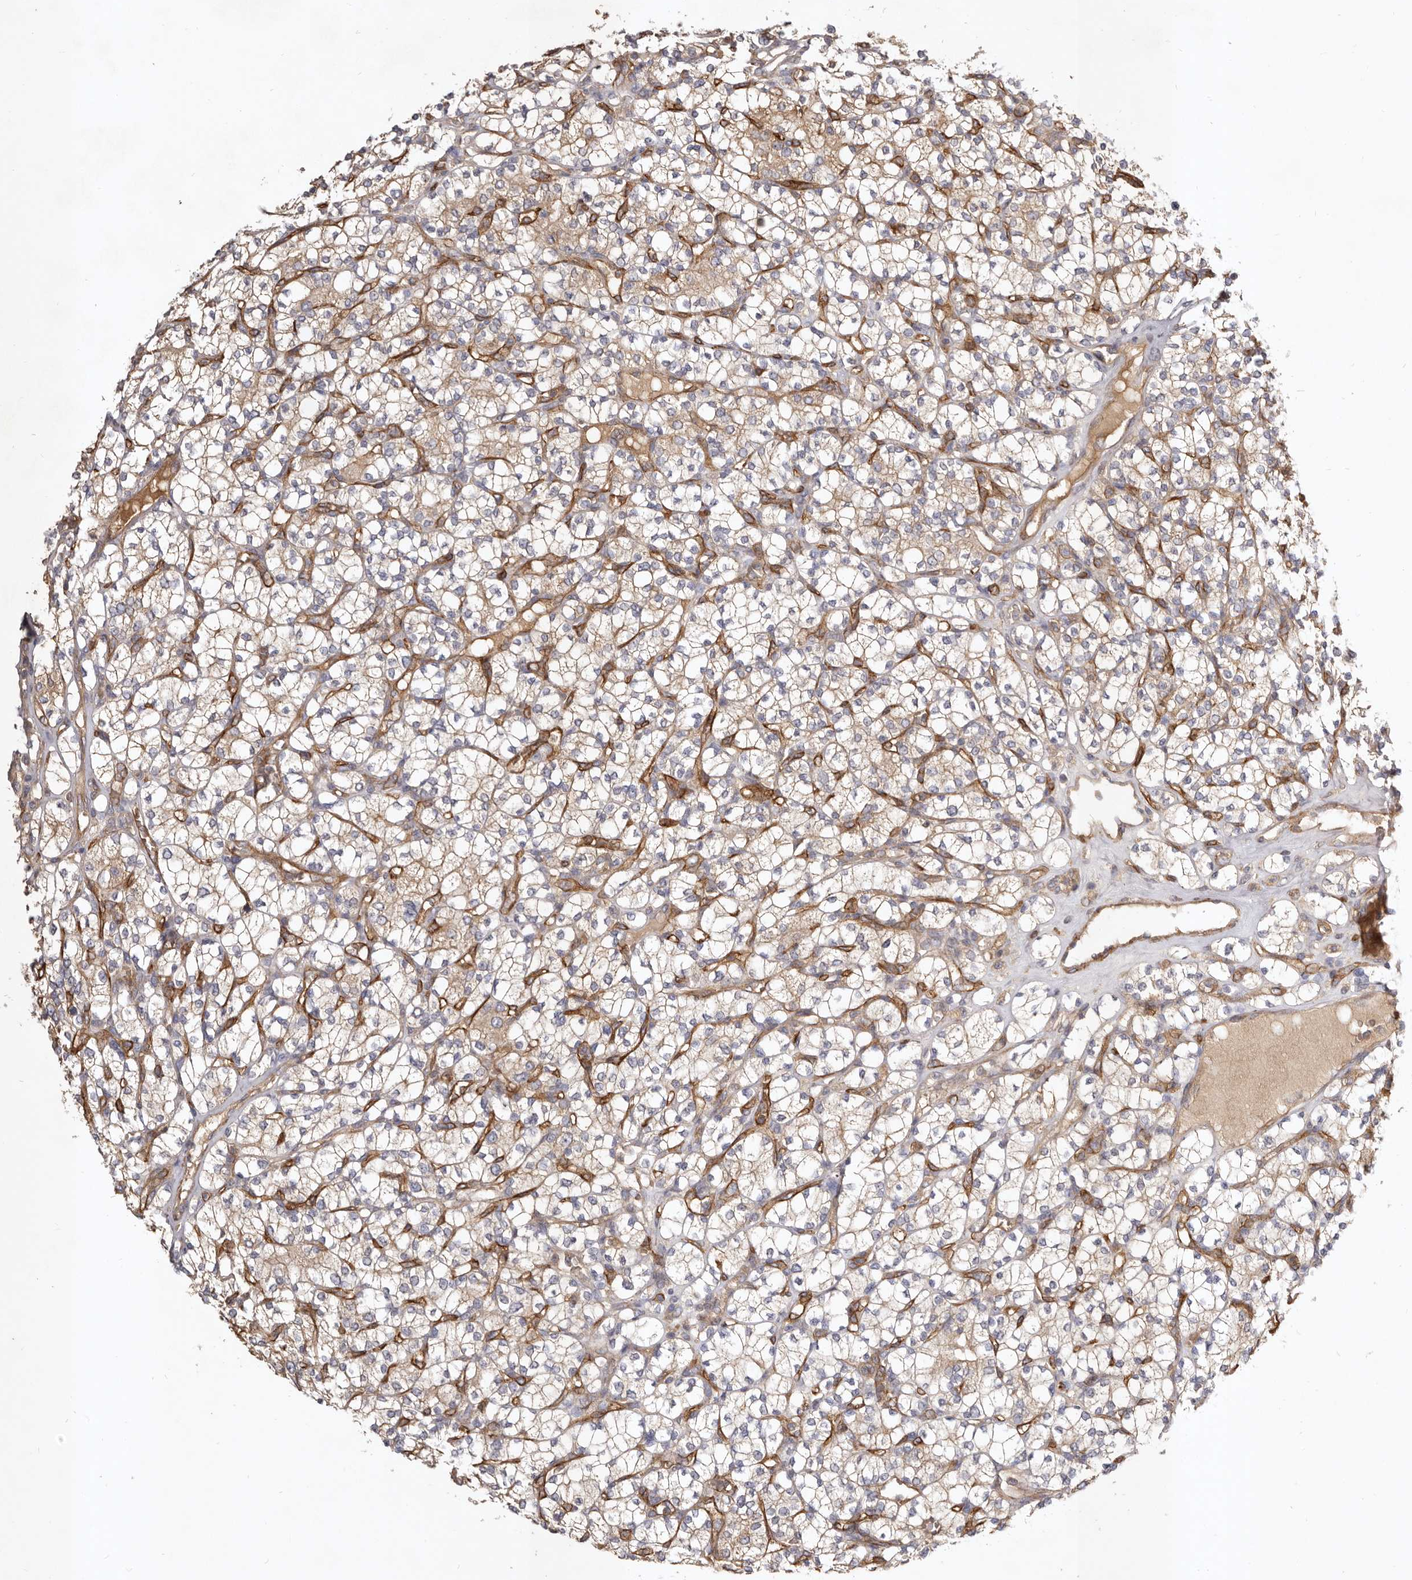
{"staining": {"intensity": "weak", "quantity": "25%-75%", "location": "cytoplasmic/membranous"}, "tissue": "renal cancer", "cell_type": "Tumor cells", "image_type": "cancer", "snomed": [{"axis": "morphology", "description": "Adenocarcinoma, NOS"}, {"axis": "topography", "description": "Kidney"}], "caption": "Renal adenocarcinoma stained with a protein marker exhibits weak staining in tumor cells.", "gene": "ADAMTS9", "patient": {"sex": "male", "age": 77}}